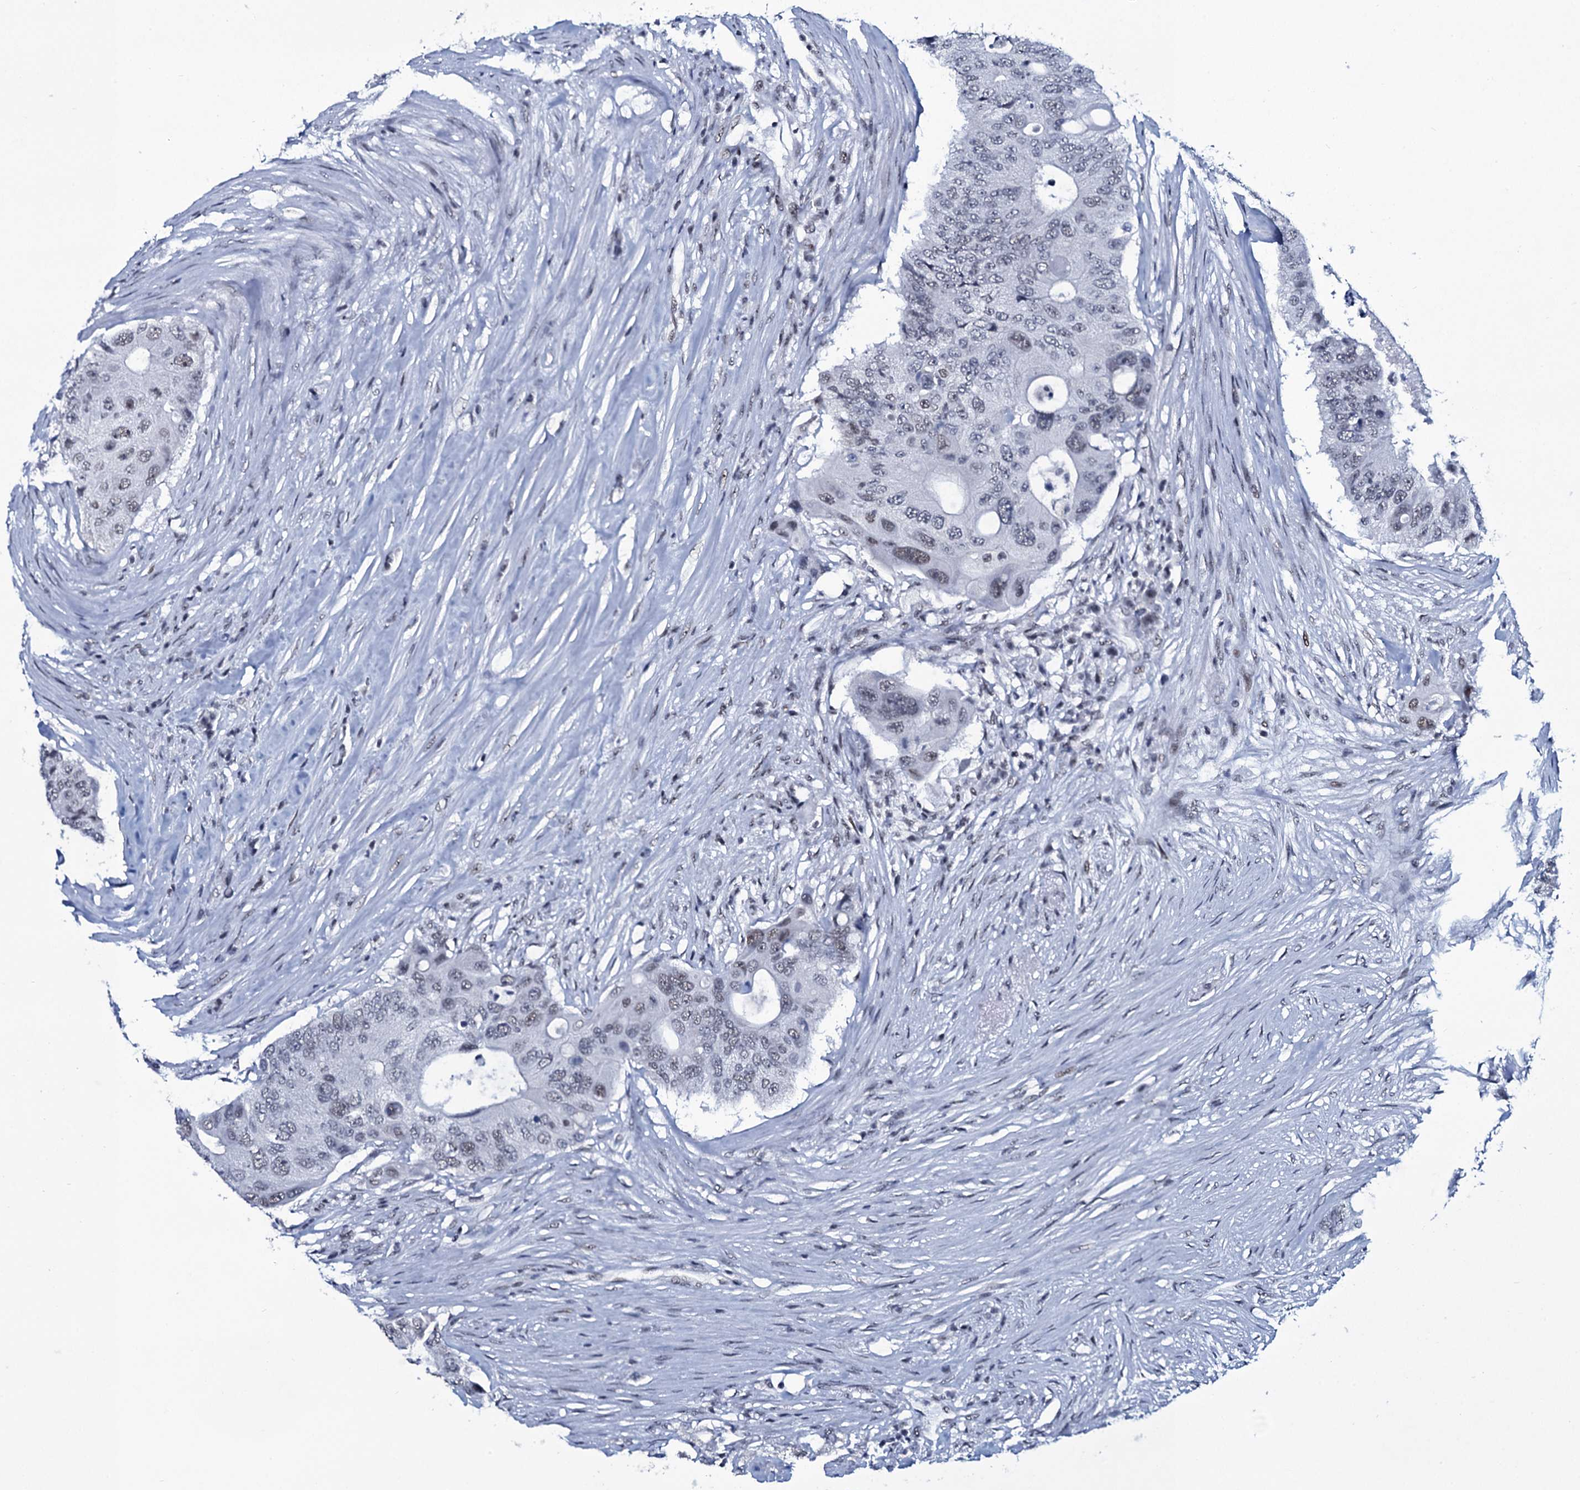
{"staining": {"intensity": "negative", "quantity": "none", "location": "none"}, "tissue": "colorectal cancer", "cell_type": "Tumor cells", "image_type": "cancer", "snomed": [{"axis": "morphology", "description": "Adenocarcinoma, NOS"}, {"axis": "topography", "description": "Colon"}], "caption": "This is an immunohistochemistry (IHC) photomicrograph of human colorectal cancer. There is no staining in tumor cells.", "gene": "ZMIZ2", "patient": {"sex": "male", "age": 71}}